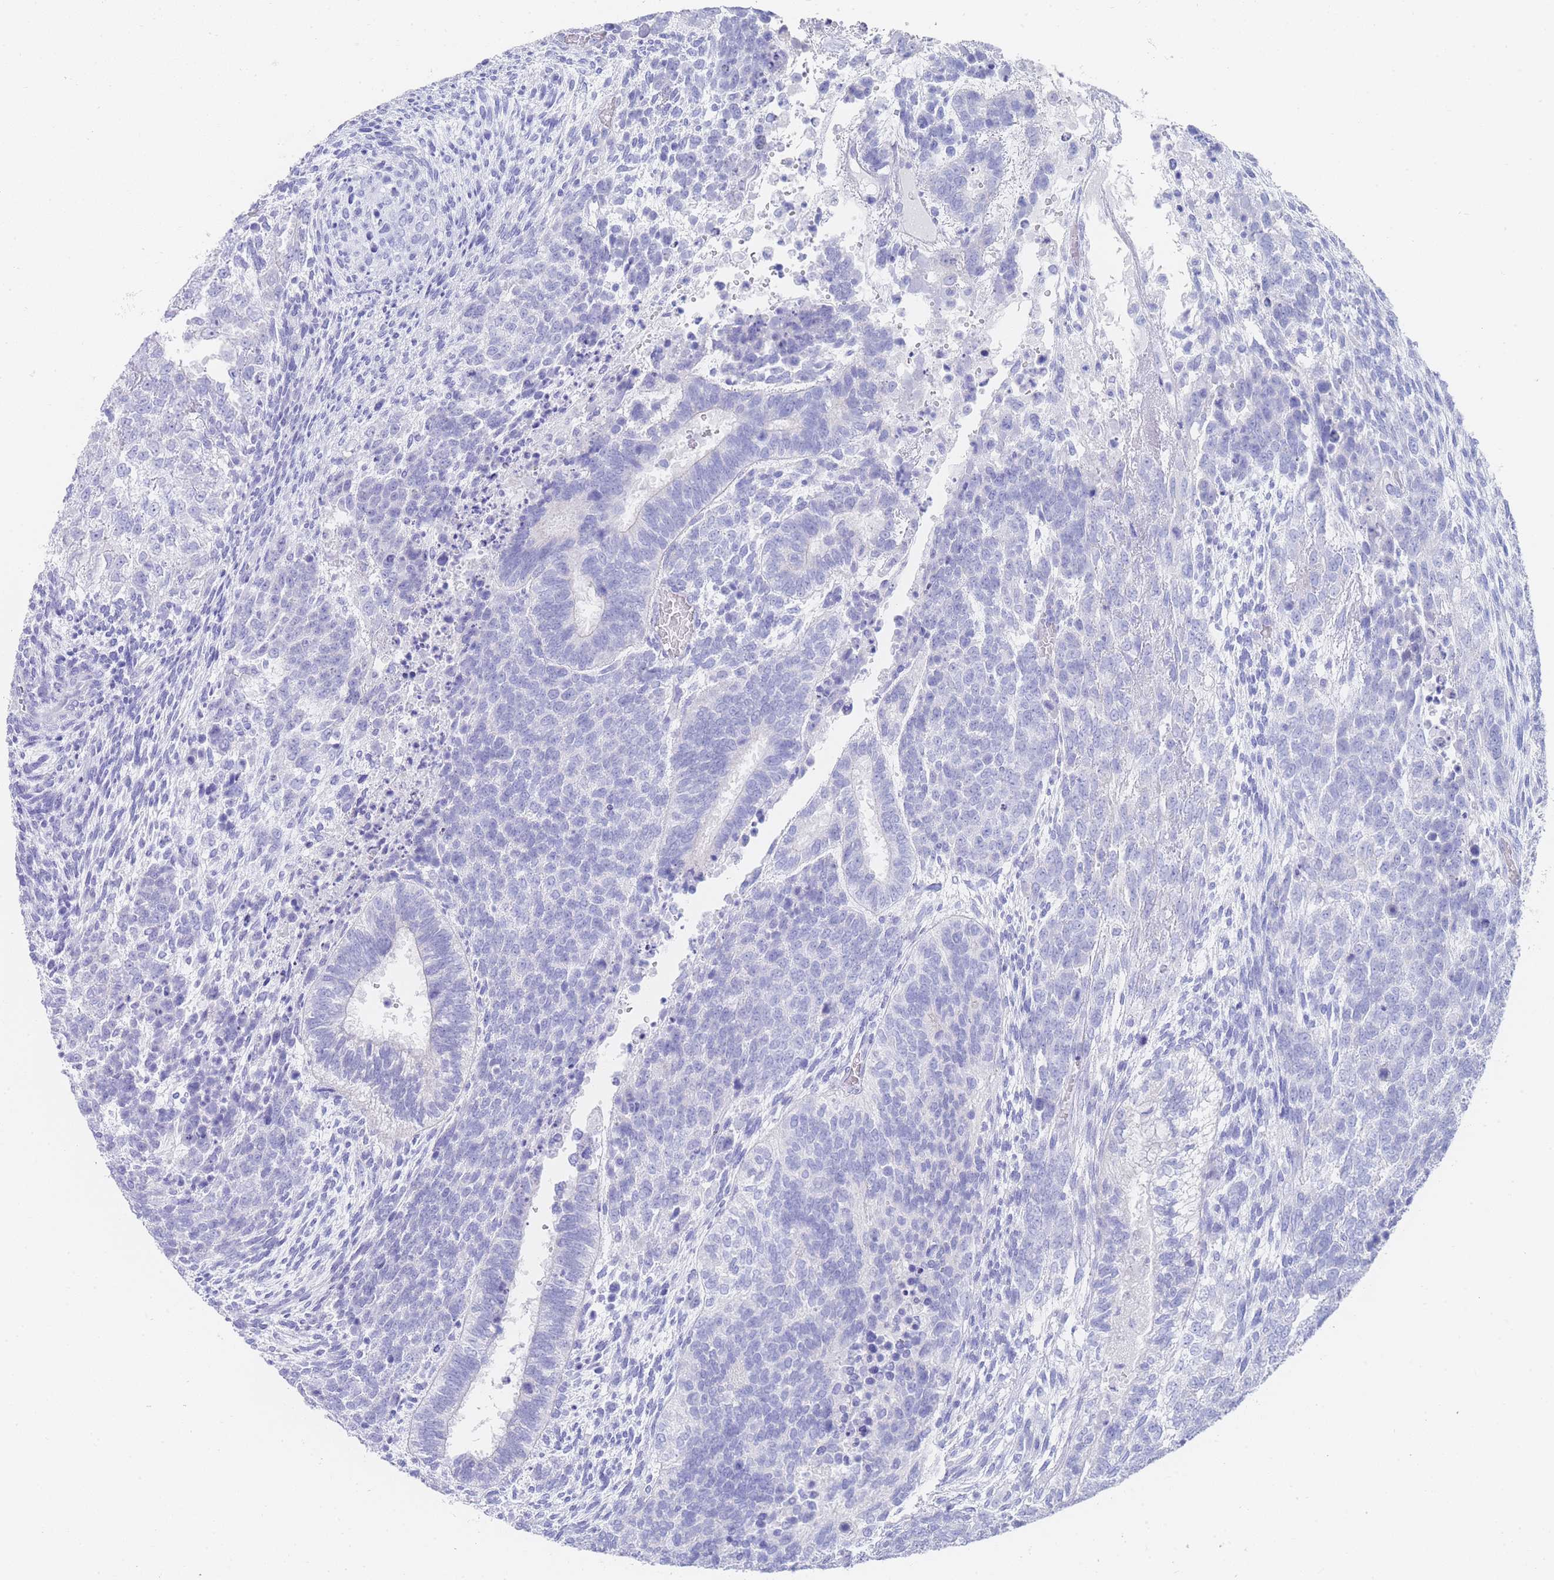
{"staining": {"intensity": "negative", "quantity": "none", "location": "none"}, "tissue": "testis cancer", "cell_type": "Tumor cells", "image_type": "cancer", "snomed": [{"axis": "morphology", "description": "Carcinoma, Embryonal, NOS"}, {"axis": "topography", "description": "Testis"}], "caption": "DAB immunohistochemical staining of human testis cancer (embryonal carcinoma) reveals no significant staining in tumor cells.", "gene": "LRRC37A", "patient": {"sex": "male", "age": 23}}